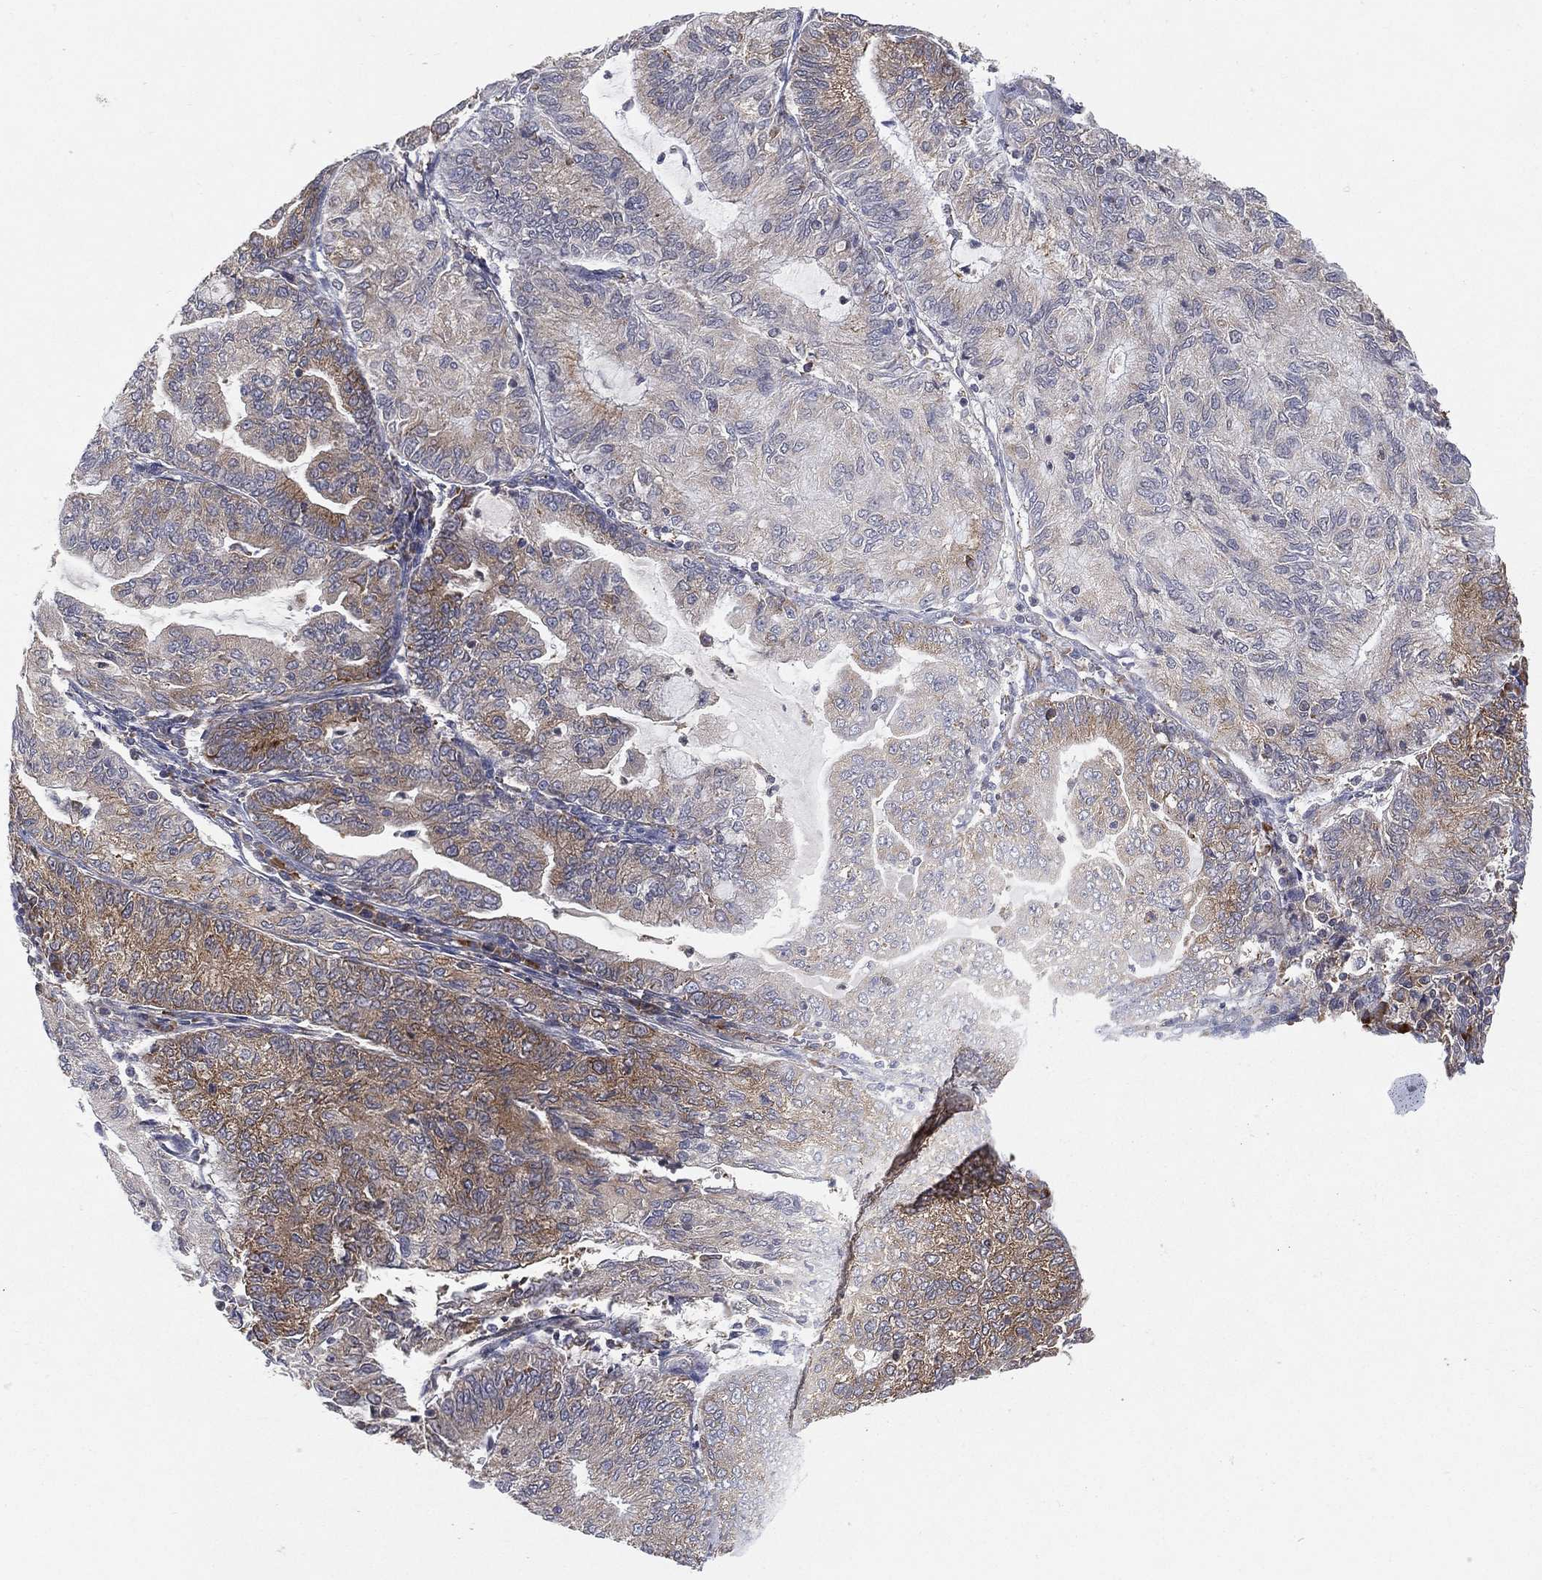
{"staining": {"intensity": "moderate", "quantity": "<25%", "location": "cytoplasmic/membranous"}, "tissue": "endometrial cancer", "cell_type": "Tumor cells", "image_type": "cancer", "snomed": [{"axis": "morphology", "description": "Adenocarcinoma, NOS"}, {"axis": "topography", "description": "Endometrium"}], "caption": "This is a photomicrograph of IHC staining of endometrial cancer (adenocarcinoma), which shows moderate staining in the cytoplasmic/membranous of tumor cells.", "gene": "TMTC4", "patient": {"sex": "female", "age": 82}}